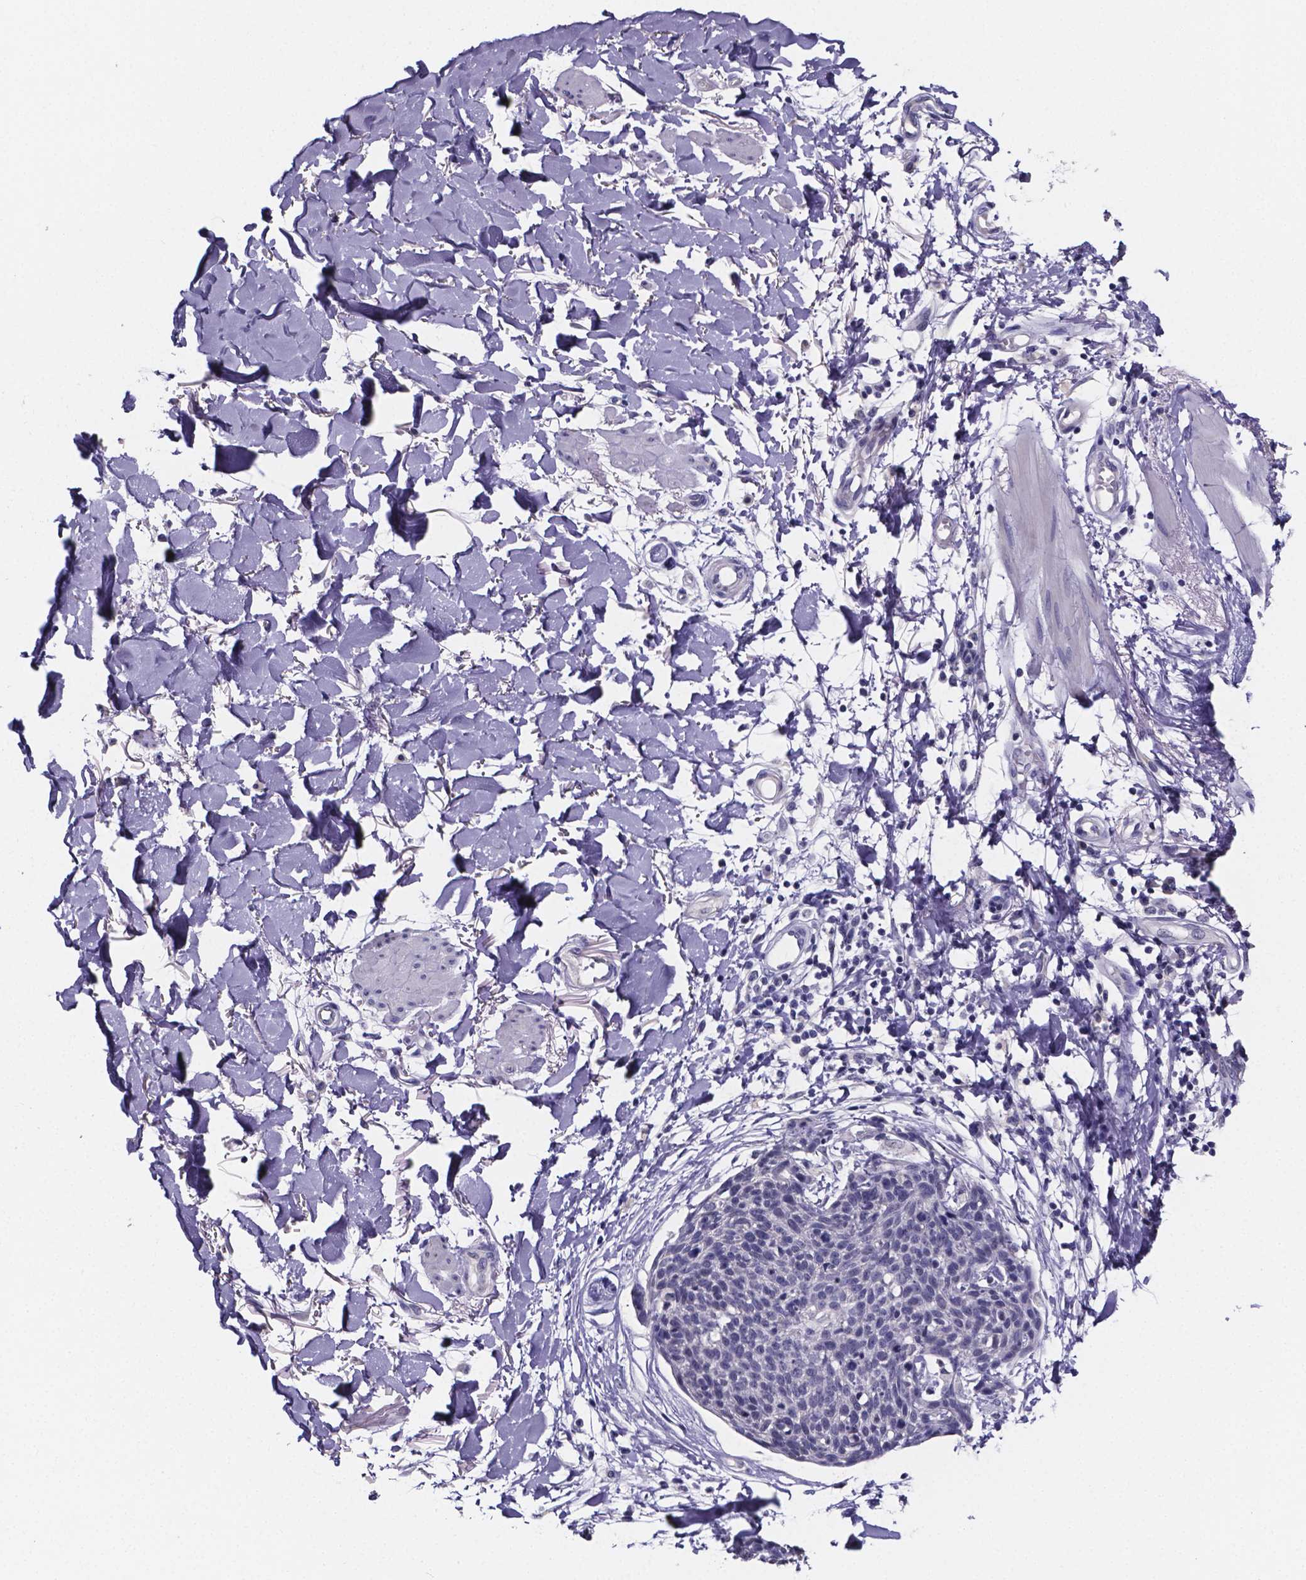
{"staining": {"intensity": "negative", "quantity": "none", "location": "none"}, "tissue": "skin cancer", "cell_type": "Tumor cells", "image_type": "cancer", "snomed": [{"axis": "morphology", "description": "Squamous cell carcinoma, NOS"}, {"axis": "topography", "description": "Skin"}, {"axis": "topography", "description": "Vulva"}], "caption": "A micrograph of human squamous cell carcinoma (skin) is negative for staining in tumor cells.", "gene": "IZUMO1", "patient": {"sex": "female", "age": 75}}